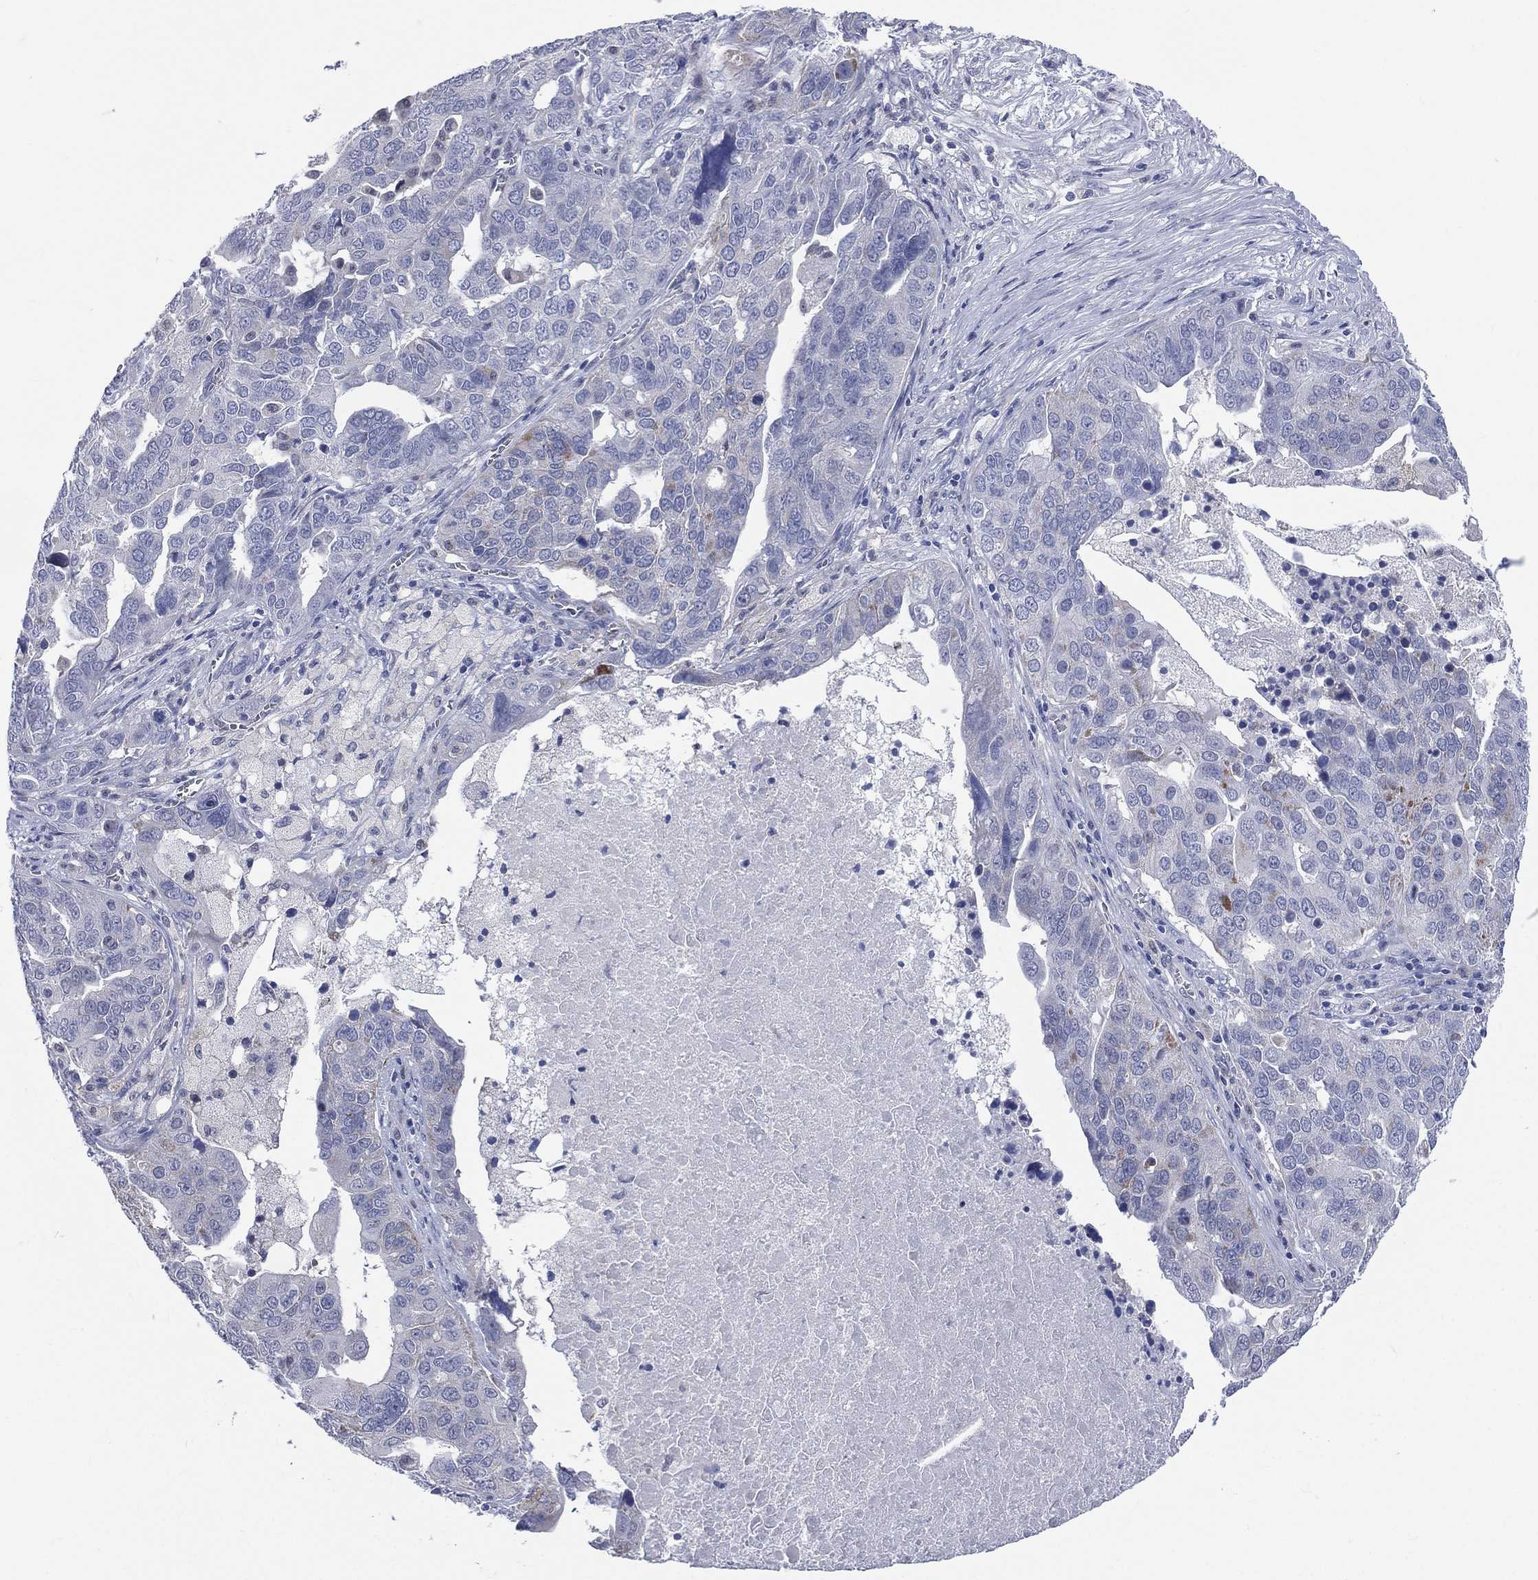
{"staining": {"intensity": "negative", "quantity": "none", "location": "none"}, "tissue": "ovarian cancer", "cell_type": "Tumor cells", "image_type": "cancer", "snomed": [{"axis": "morphology", "description": "Carcinoma, endometroid"}, {"axis": "topography", "description": "Soft tissue"}, {"axis": "topography", "description": "Ovary"}], "caption": "Immunohistochemistry (IHC) histopathology image of neoplastic tissue: human ovarian cancer (endometroid carcinoma) stained with DAB reveals no significant protein positivity in tumor cells.", "gene": "AKAP3", "patient": {"sex": "female", "age": 52}}